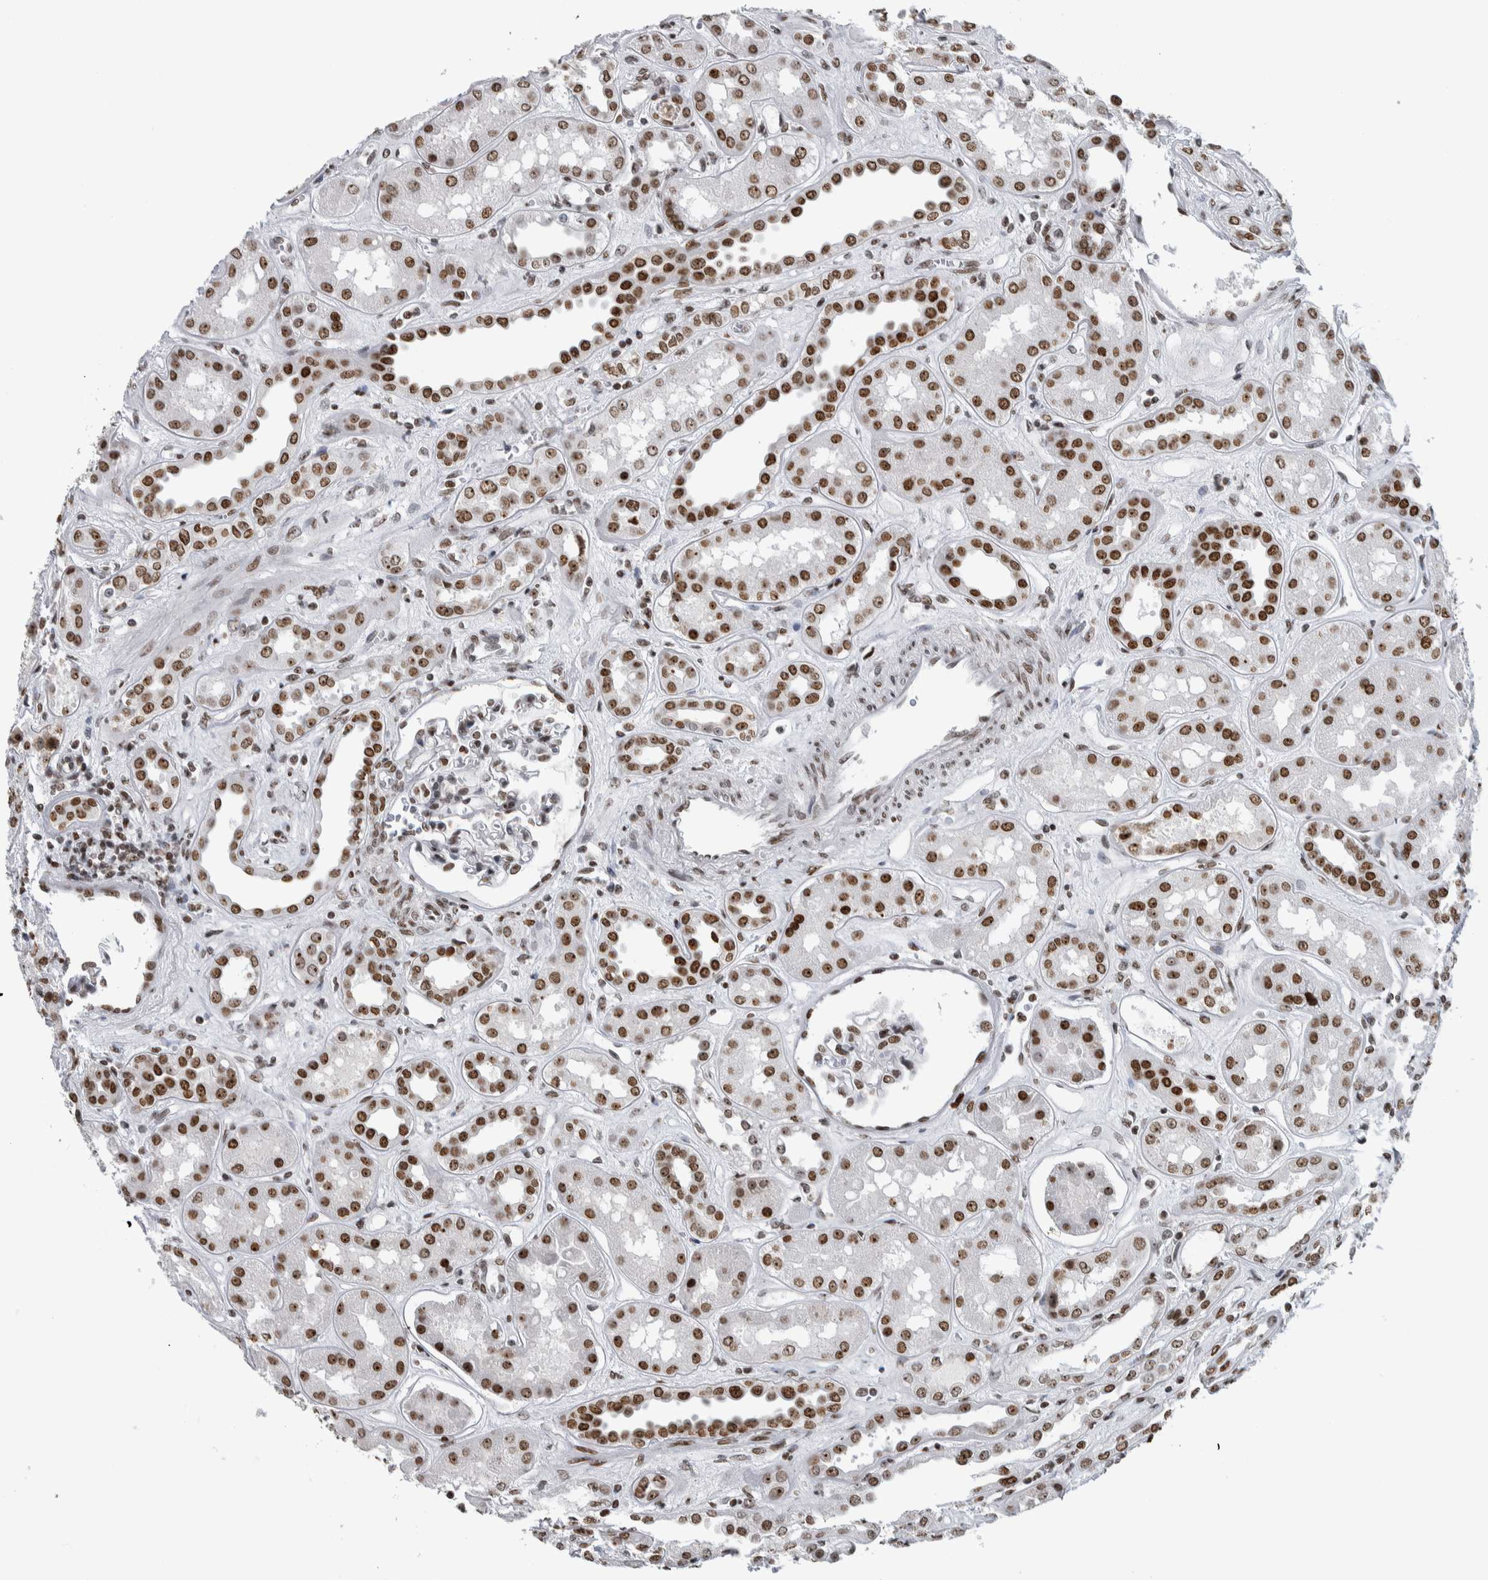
{"staining": {"intensity": "strong", "quantity": "25%-75%", "location": "nuclear"}, "tissue": "kidney", "cell_type": "Cells in glomeruli", "image_type": "normal", "snomed": [{"axis": "morphology", "description": "Normal tissue, NOS"}, {"axis": "topography", "description": "Kidney"}], "caption": "Immunohistochemical staining of benign human kidney reveals strong nuclear protein positivity in about 25%-75% of cells in glomeruli.", "gene": "TOP2B", "patient": {"sex": "male", "age": 59}}